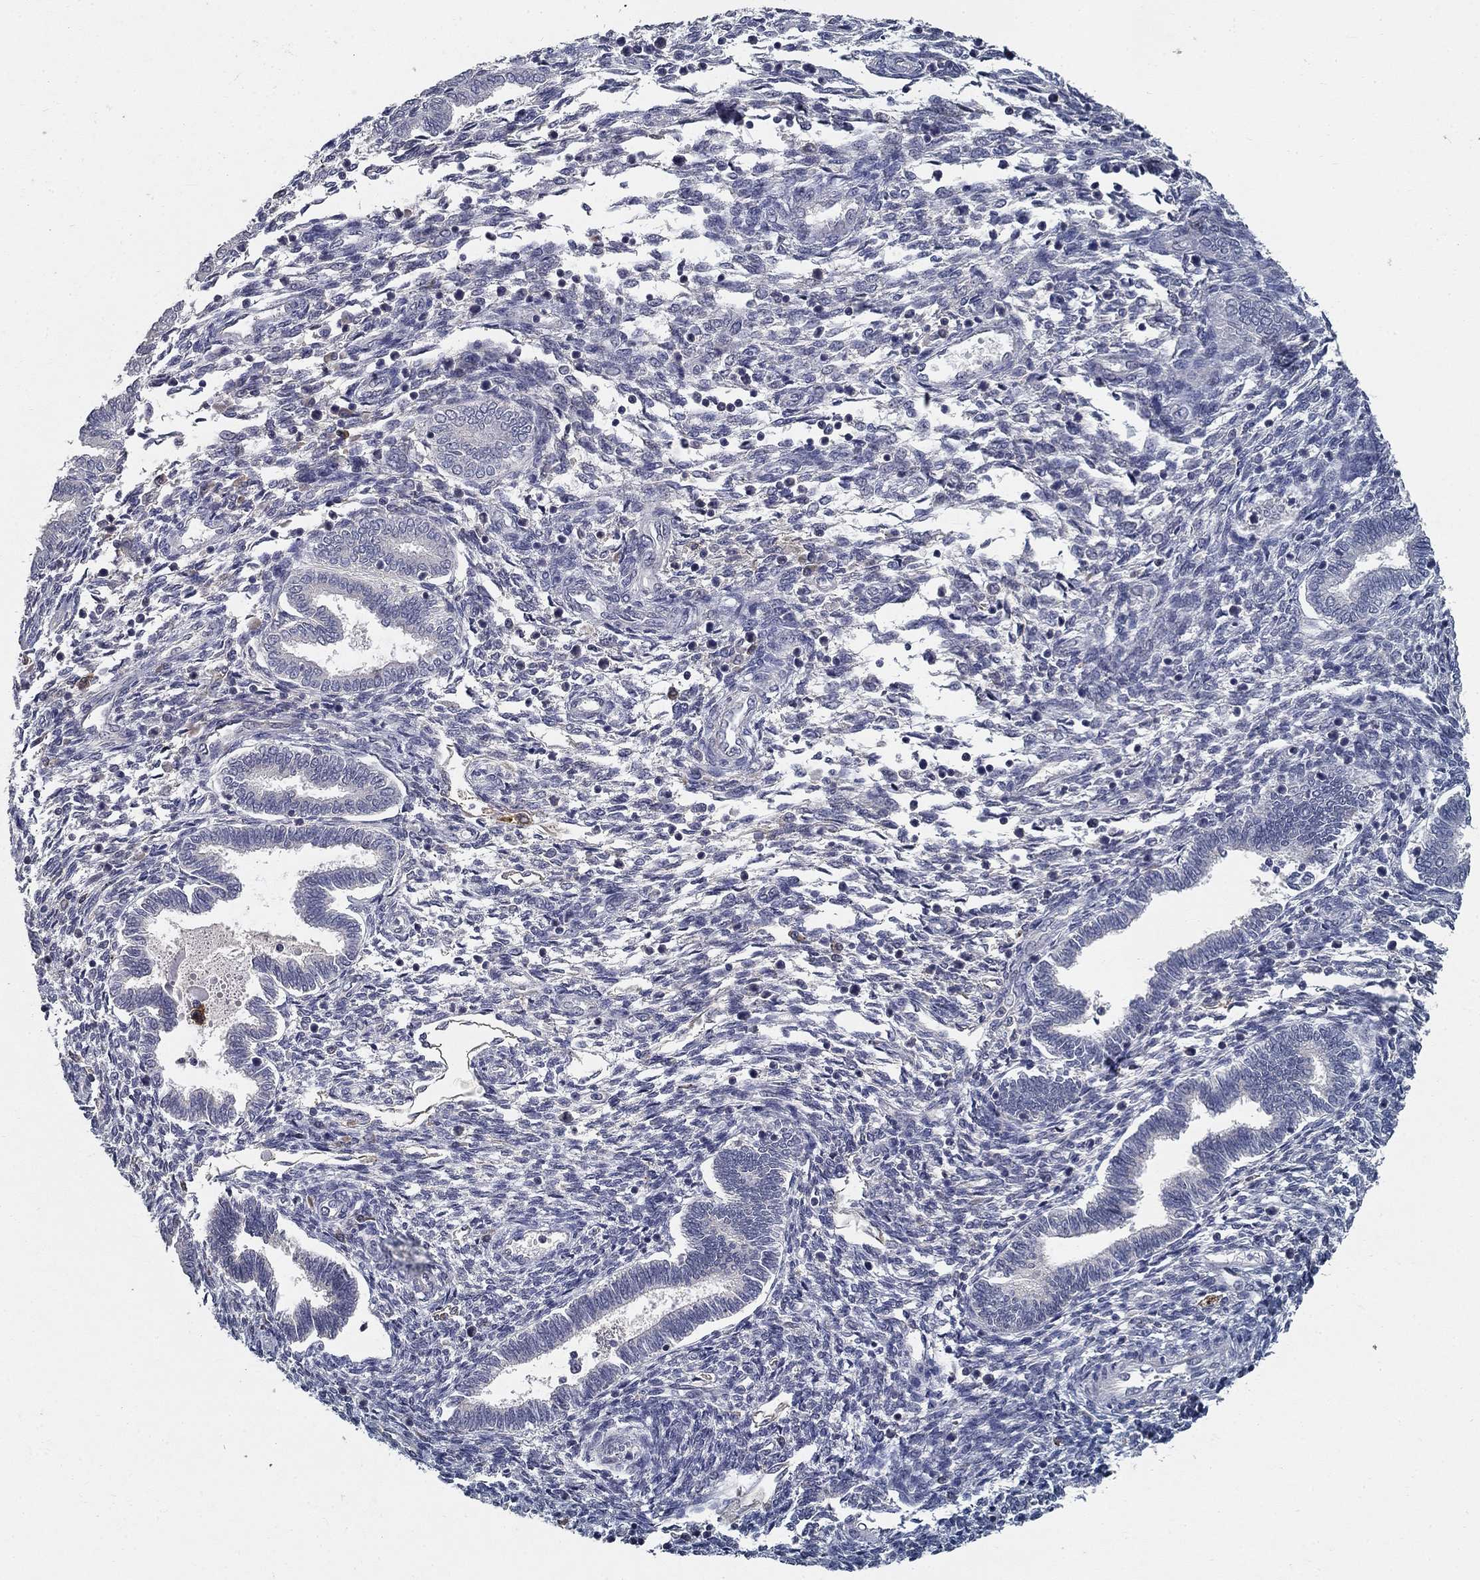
{"staining": {"intensity": "negative", "quantity": "none", "location": "none"}, "tissue": "endometrium", "cell_type": "Cells in endometrial stroma", "image_type": "normal", "snomed": [{"axis": "morphology", "description": "Normal tissue, NOS"}, {"axis": "topography", "description": "Endometrium"}], "caption": "Immunohistochemistry (IHC) histopathology image of normal endometrium: human endometrium stained with DAB (3,3'-diaminobenzidine) displays no significant protein positivity in cells in endometrial stroma.", "gene": "CD274", "patient": {"sex": "female", "age": 42}}